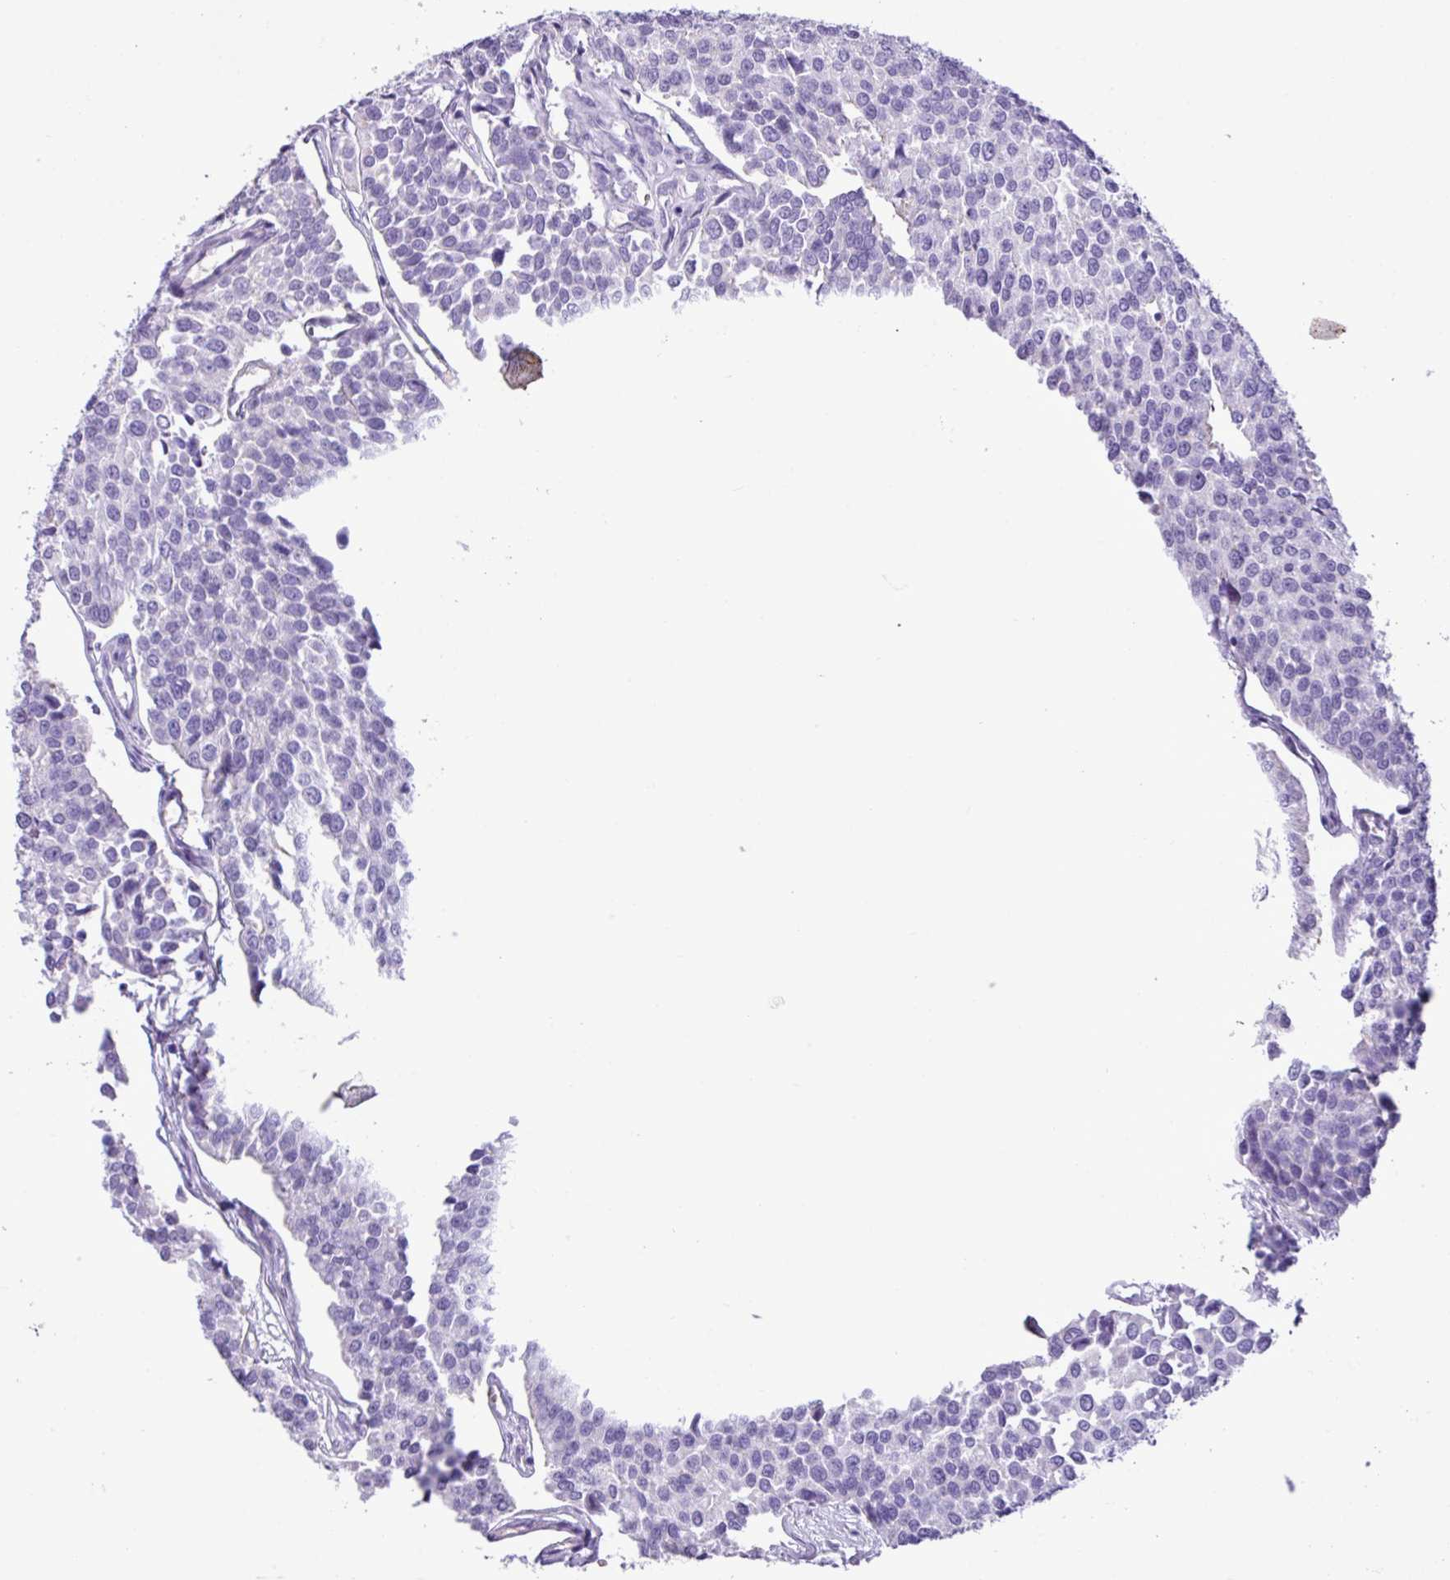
{"staining": {"intensity": "negative", "quantity": "none", "location": "none"}, "tissue": "urothelial cancer", "cell_type": "Tumor cells", "image_type": "cancer", "snomed": [{"axis": "morphology", "description": "Urothelial carcinoma, Low grade"}, {"axis": "topography", "description": "Urinary bladder"}], "caption": "This is a photomicrograph of immunohistochemistry staining of urothelial carcinoma (low-grade), which shows no staining in tumor cells.", "gene": "ZSCAN5A", "patient": {"sex": "female", "age": 78}}